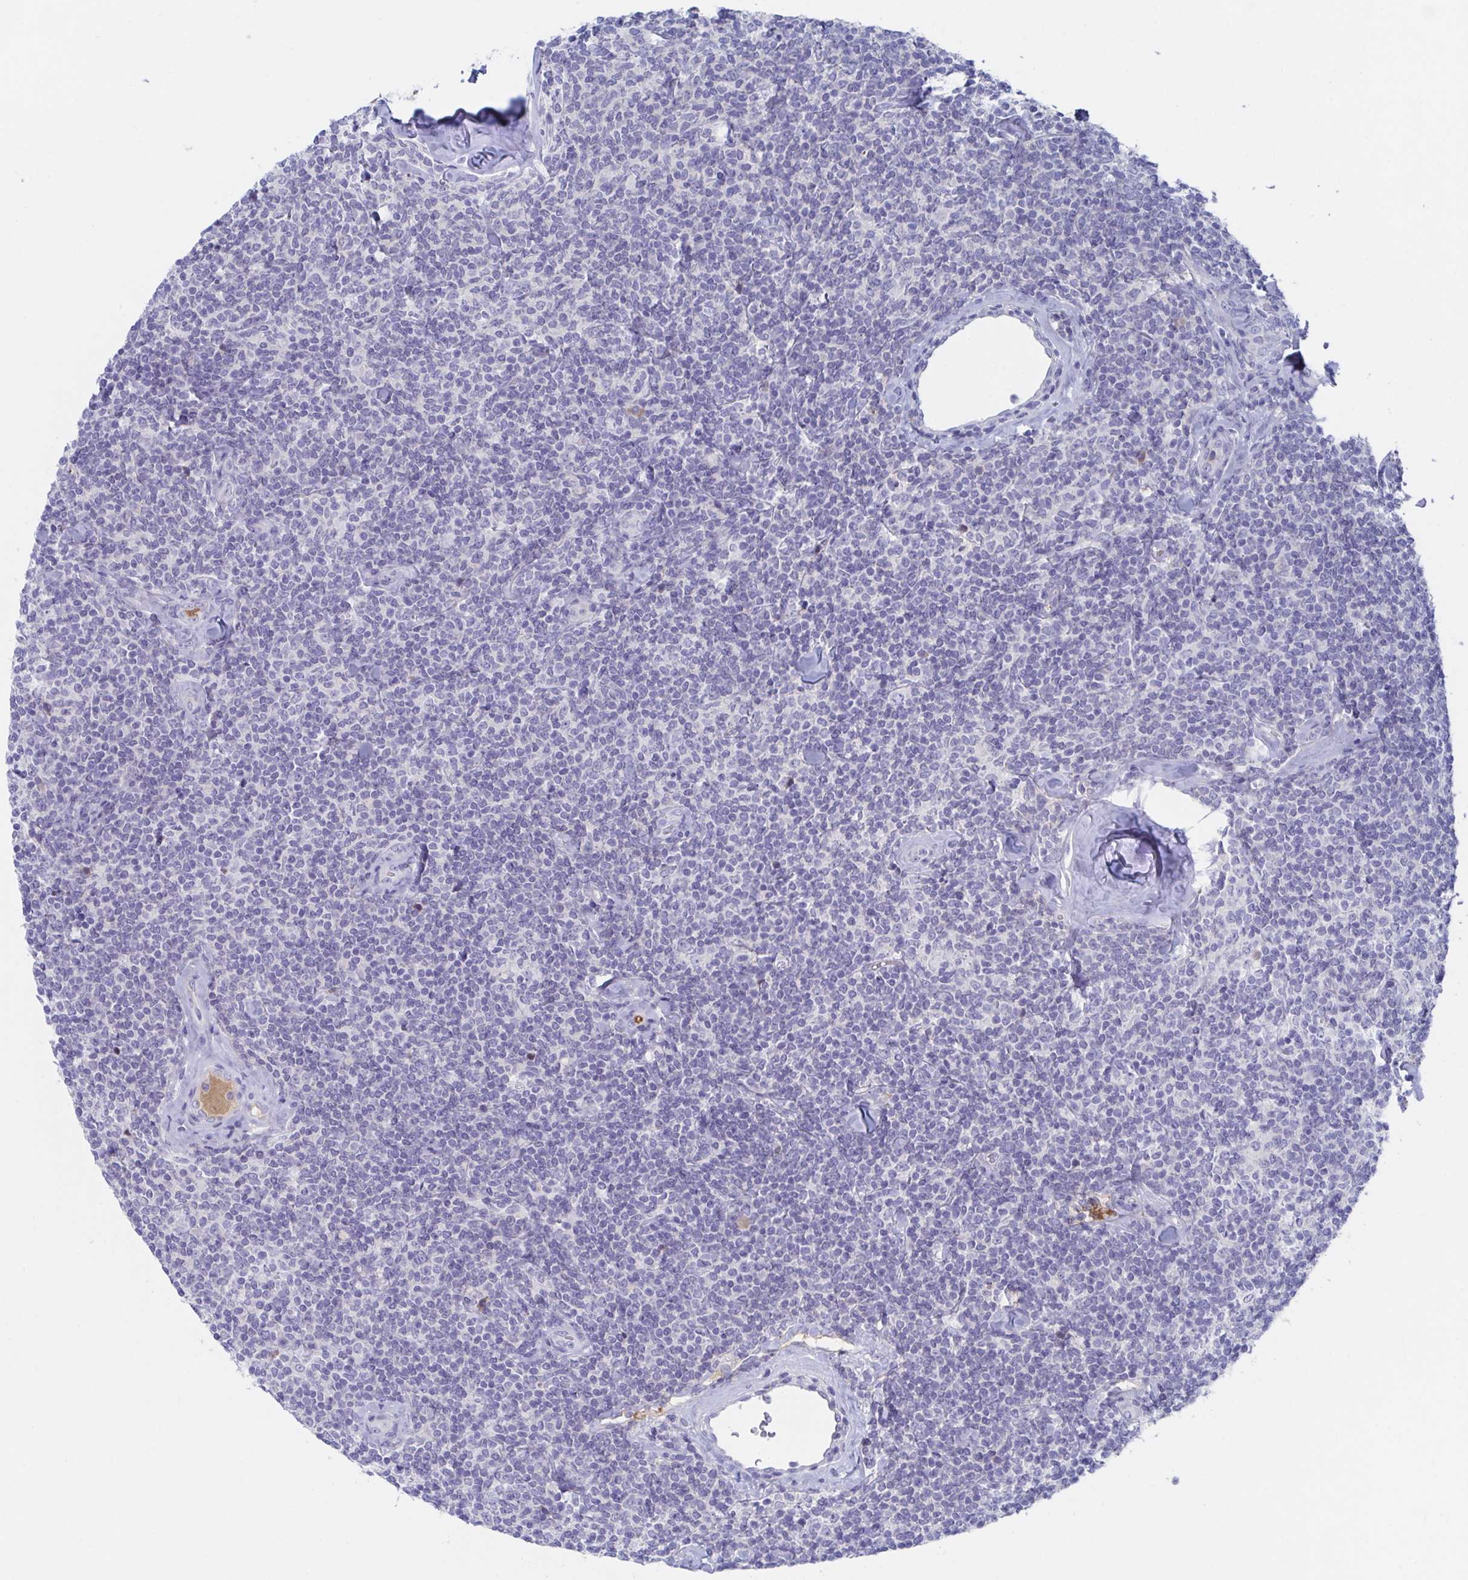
{"staining": {"intensity": "negative", "quantity": "none", "location": "none"}, "tissue": "lymphoma", "cell_type": "Tumor cells", "image_type": "cancer", "snomed": [{"axis": "morphology", "description": "Malignant lymphoma, non-Hodgkin's type, Low grade"}, {"axis": "topography", "description": "Lymph node"}], "caption": "The IHC photomicrograph has no significant positivity in tumor cells of malignant lymphoma, non-Hodgkin's type (low-grade) tissue.", "gene": "TNFAIP6", "patient": {"sex": "female", "age": 56}}